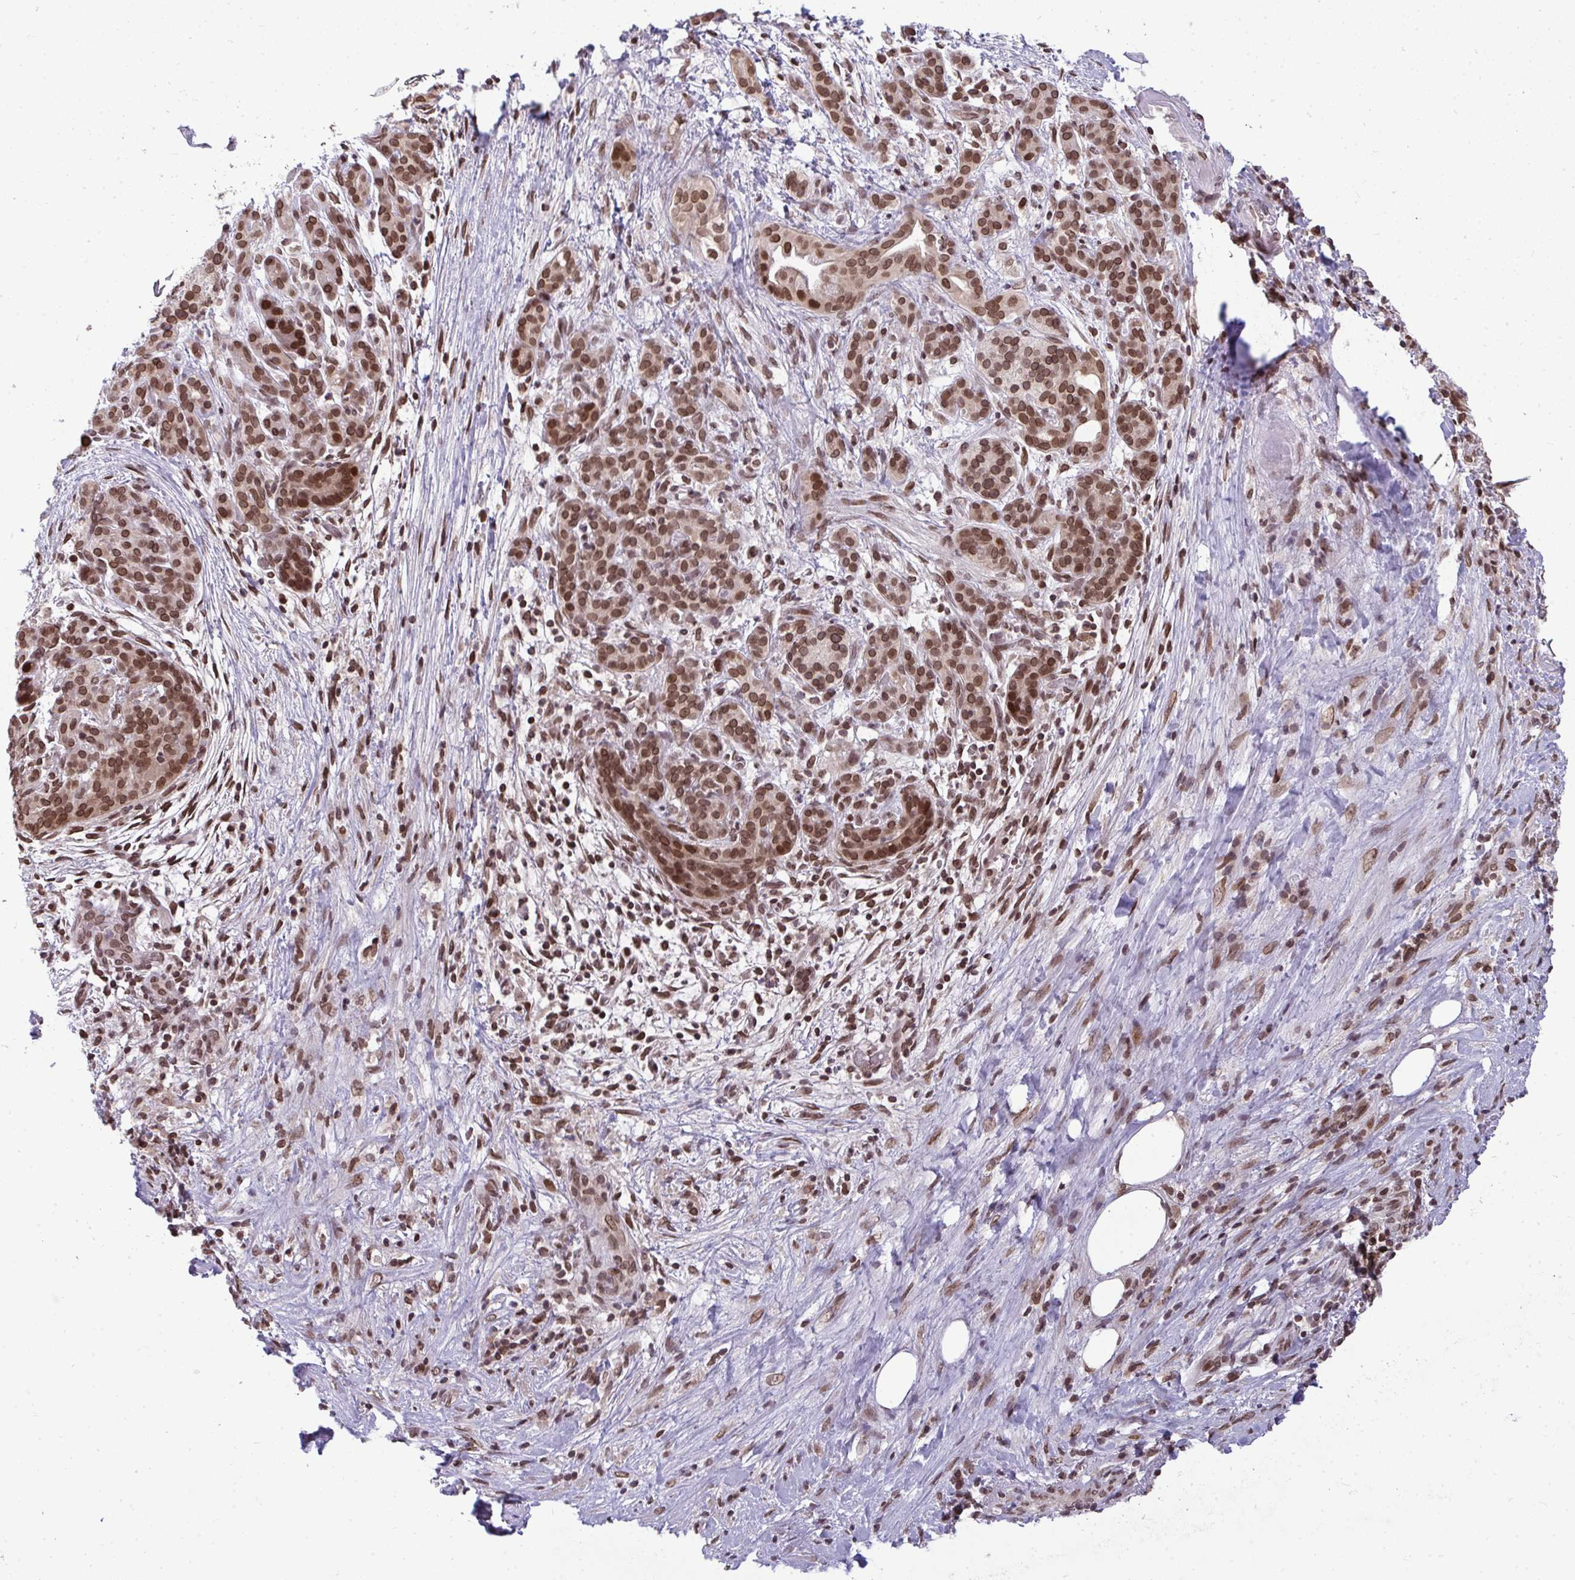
{"staining": {"intensity": "moderate", "quantity": ">75%", "location": "nuclear"}, "tissue": "pancreatic cancer", "cell_type": "Tumor cells", "image_type": "cancer", "snomed": [{"axis": "morphology", "description": "Adenocarcinoma, NOS"}, {"axis": "topography", "description": "Pancreas"}], "caption": "Protein expression by immunohistochemistry (IHC) reveals moderate nuclear staining in about >75% of tumor cells in pancreatic cancer. (IHC, brightfield microscopy, high magnification).", "gene": "JPT1", "patient": {"sex": "male", "age": 44}}